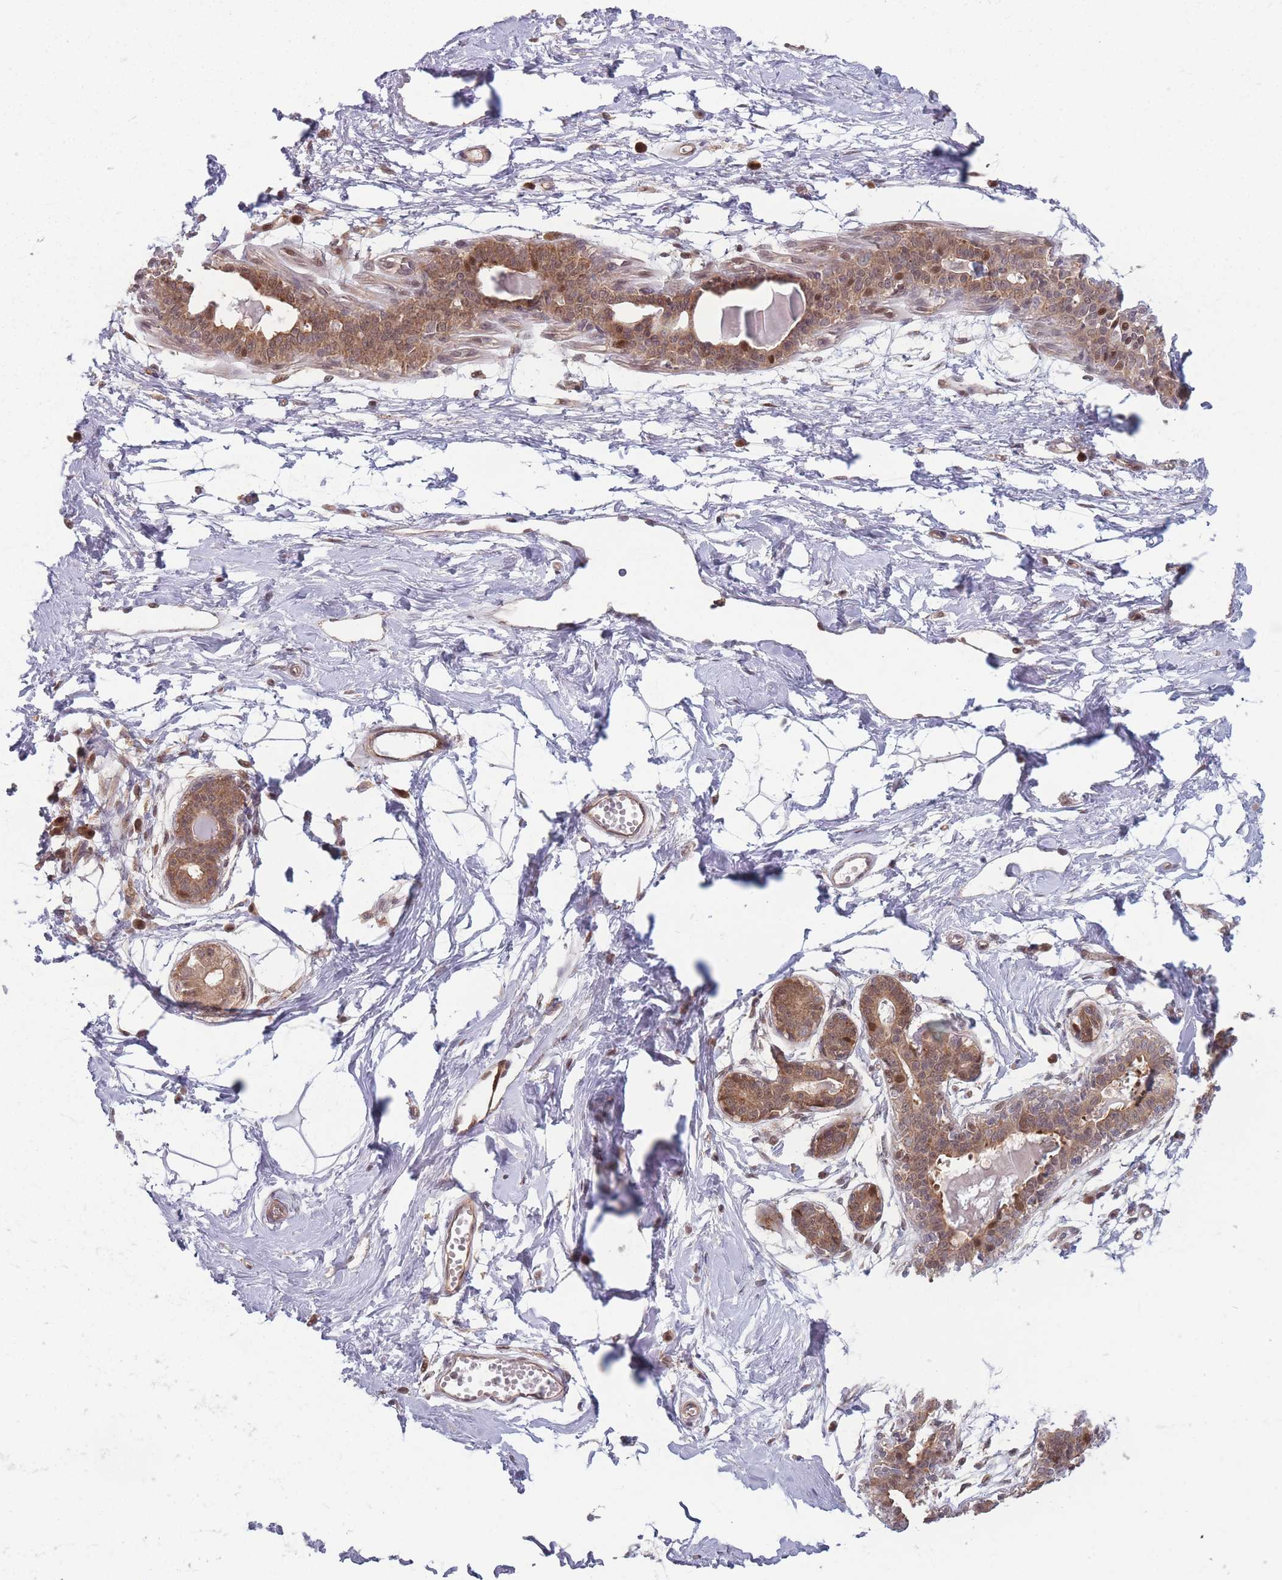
{"staining": {"intensity": "negative", "quantity": "none", "location": "none"}, "tissue": "breast", "cell_type": "Adipocytes", "image_type": "normal", "snomed": [{"axis": "morphology", "description": "Normal tissue, NOS"}, {"axis": "topography", "description": "Breast"}], "caption": "A high-resolution image shows IHC staining of unremarkable breast, which exhibits no significant positivity in adipocytes.", "gene": "RPS18", "patient": {"sex": "female", "age": 45}}